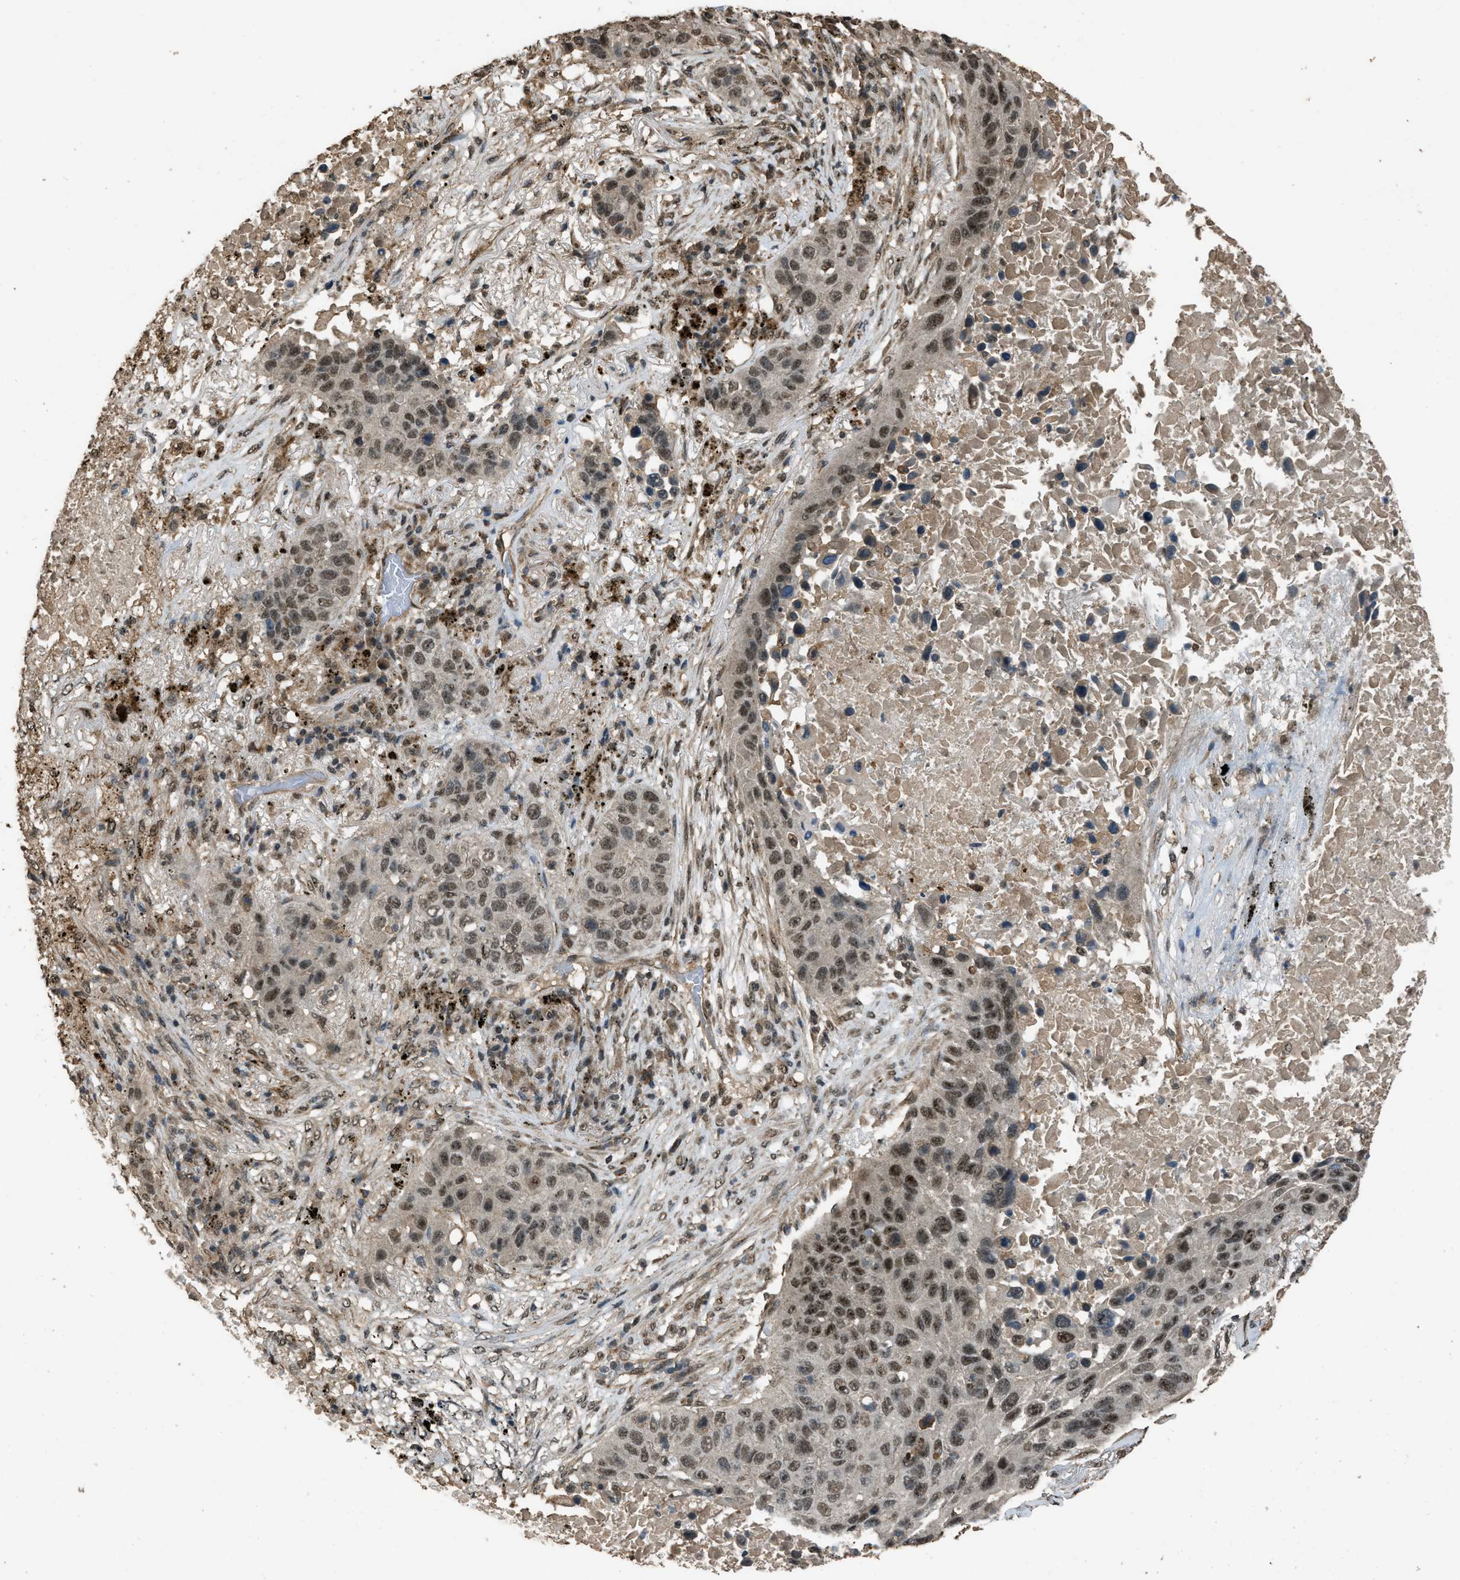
{"staining": {"intensity": "moderate", "quantity": ">75%", "location": "nuclear"}, "tissue": "lung cancer", "cell_type": "Tumor cells", "image_type": "cancer", "snomed": [{"axis": "morphology", "description": "Squamous cell carcinoma, NOS"}, {"axis": "topography", "description": "Lung"}], "caption": "Lung cancer (squamous cell carcinoma) tissue demonstrates moderate nuclear expression in approximately >75% of tumor cells, visualized by immunohistochemistry.", "gene": "SERTAD2", "patient": {"sex": "male", "age": 57}}